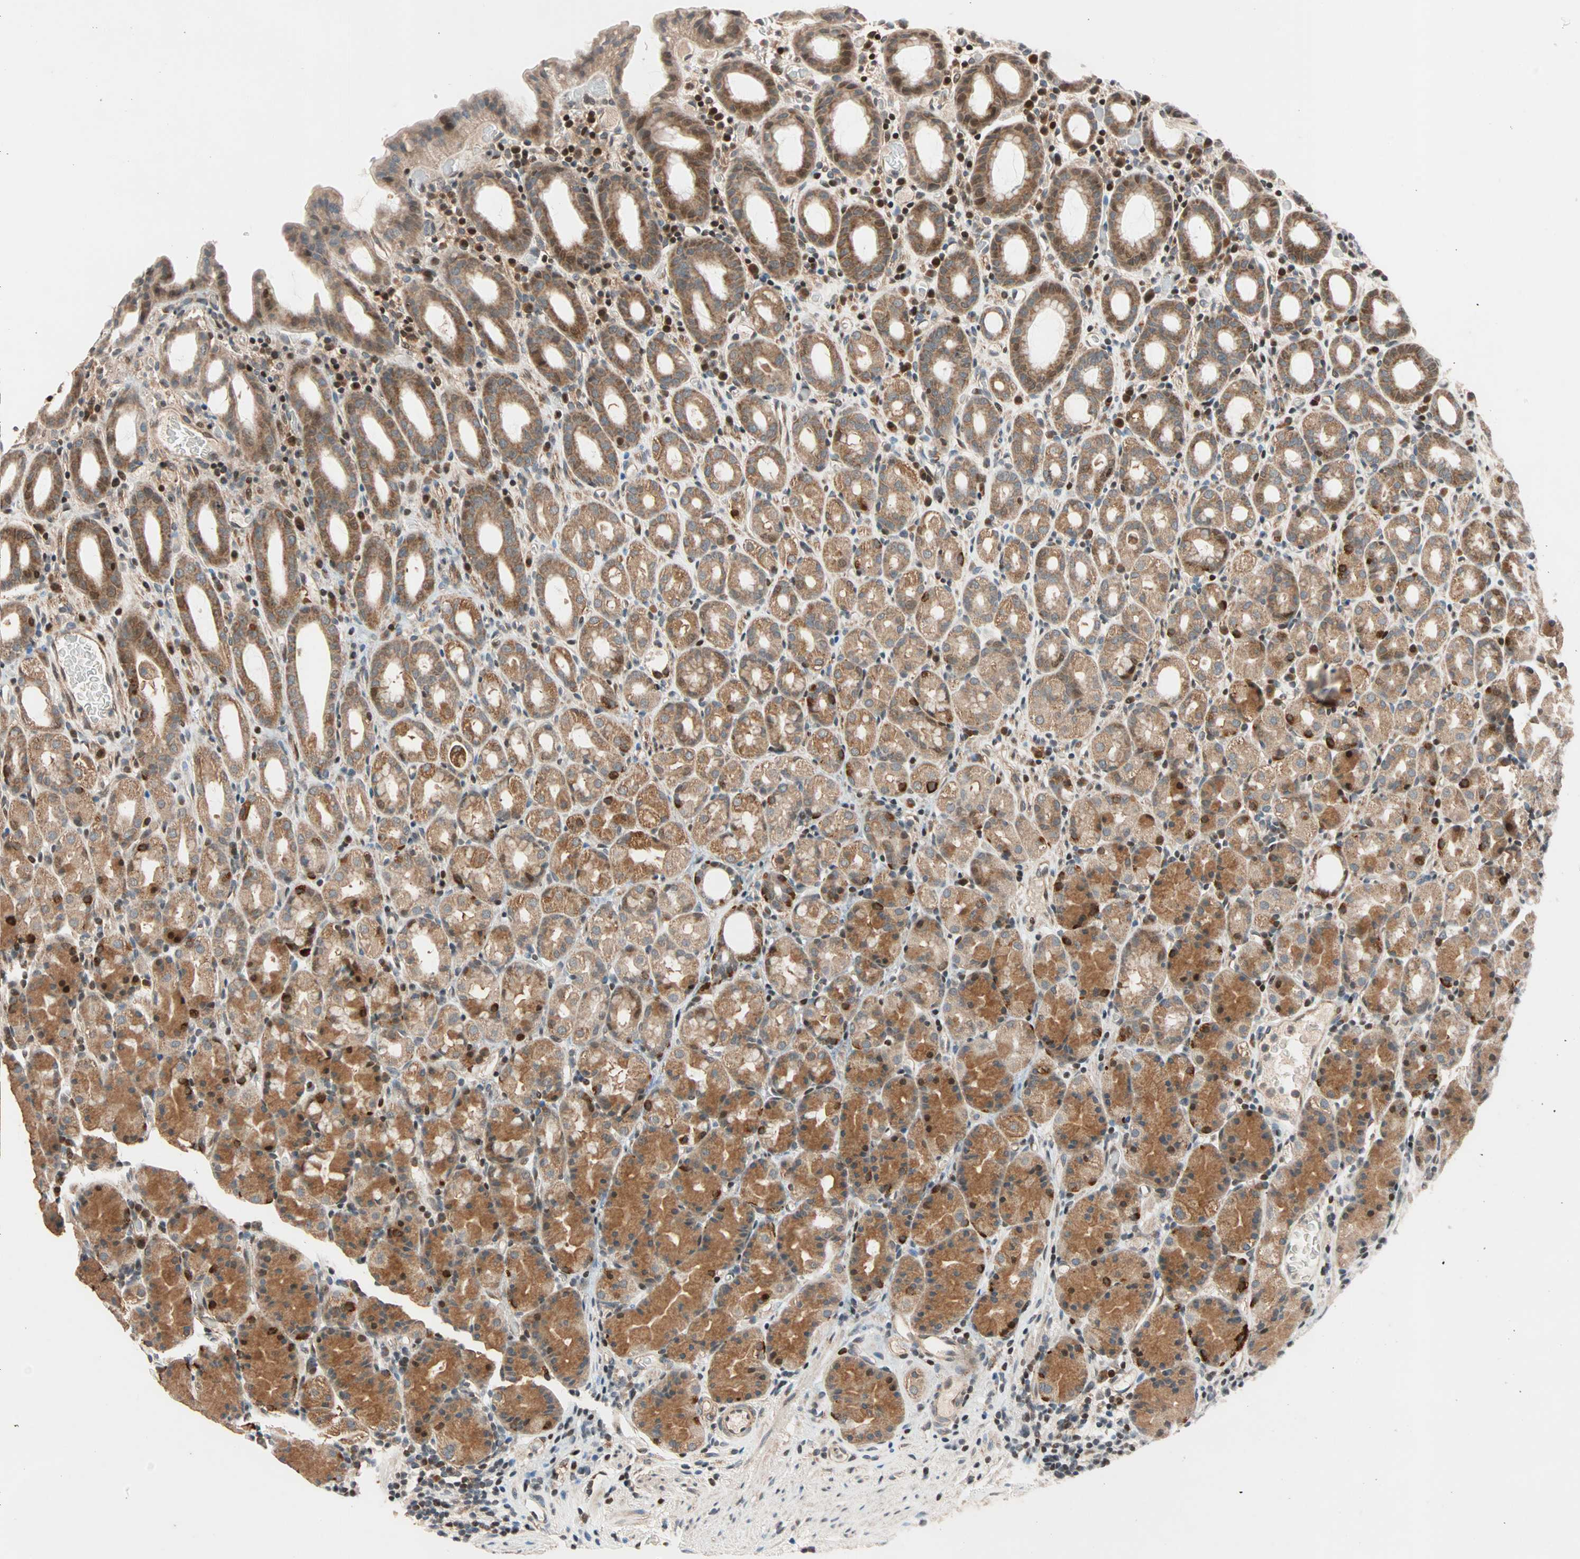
{"staining": {"intensity": "moderate", "quantity": ">75%", "location": "cytoplasmic/membranous"}, "tissue": "stomach", "cell_type": "Glandular cells", "image_type": "normal", "snomed": [{"axis": "morphology", "description": "Normal tissue, NOS"}, {"axis": "topography", "description": "Stomach, upper"}], "caption": "Stomach stained for a protein reveals moderate cytoplasmic/membranous positivity in glandular cells. (IHC, brightfield microscopy, high magnification).", "gene": "HECW1", "patient": {"sex": "male", "age": 68}}